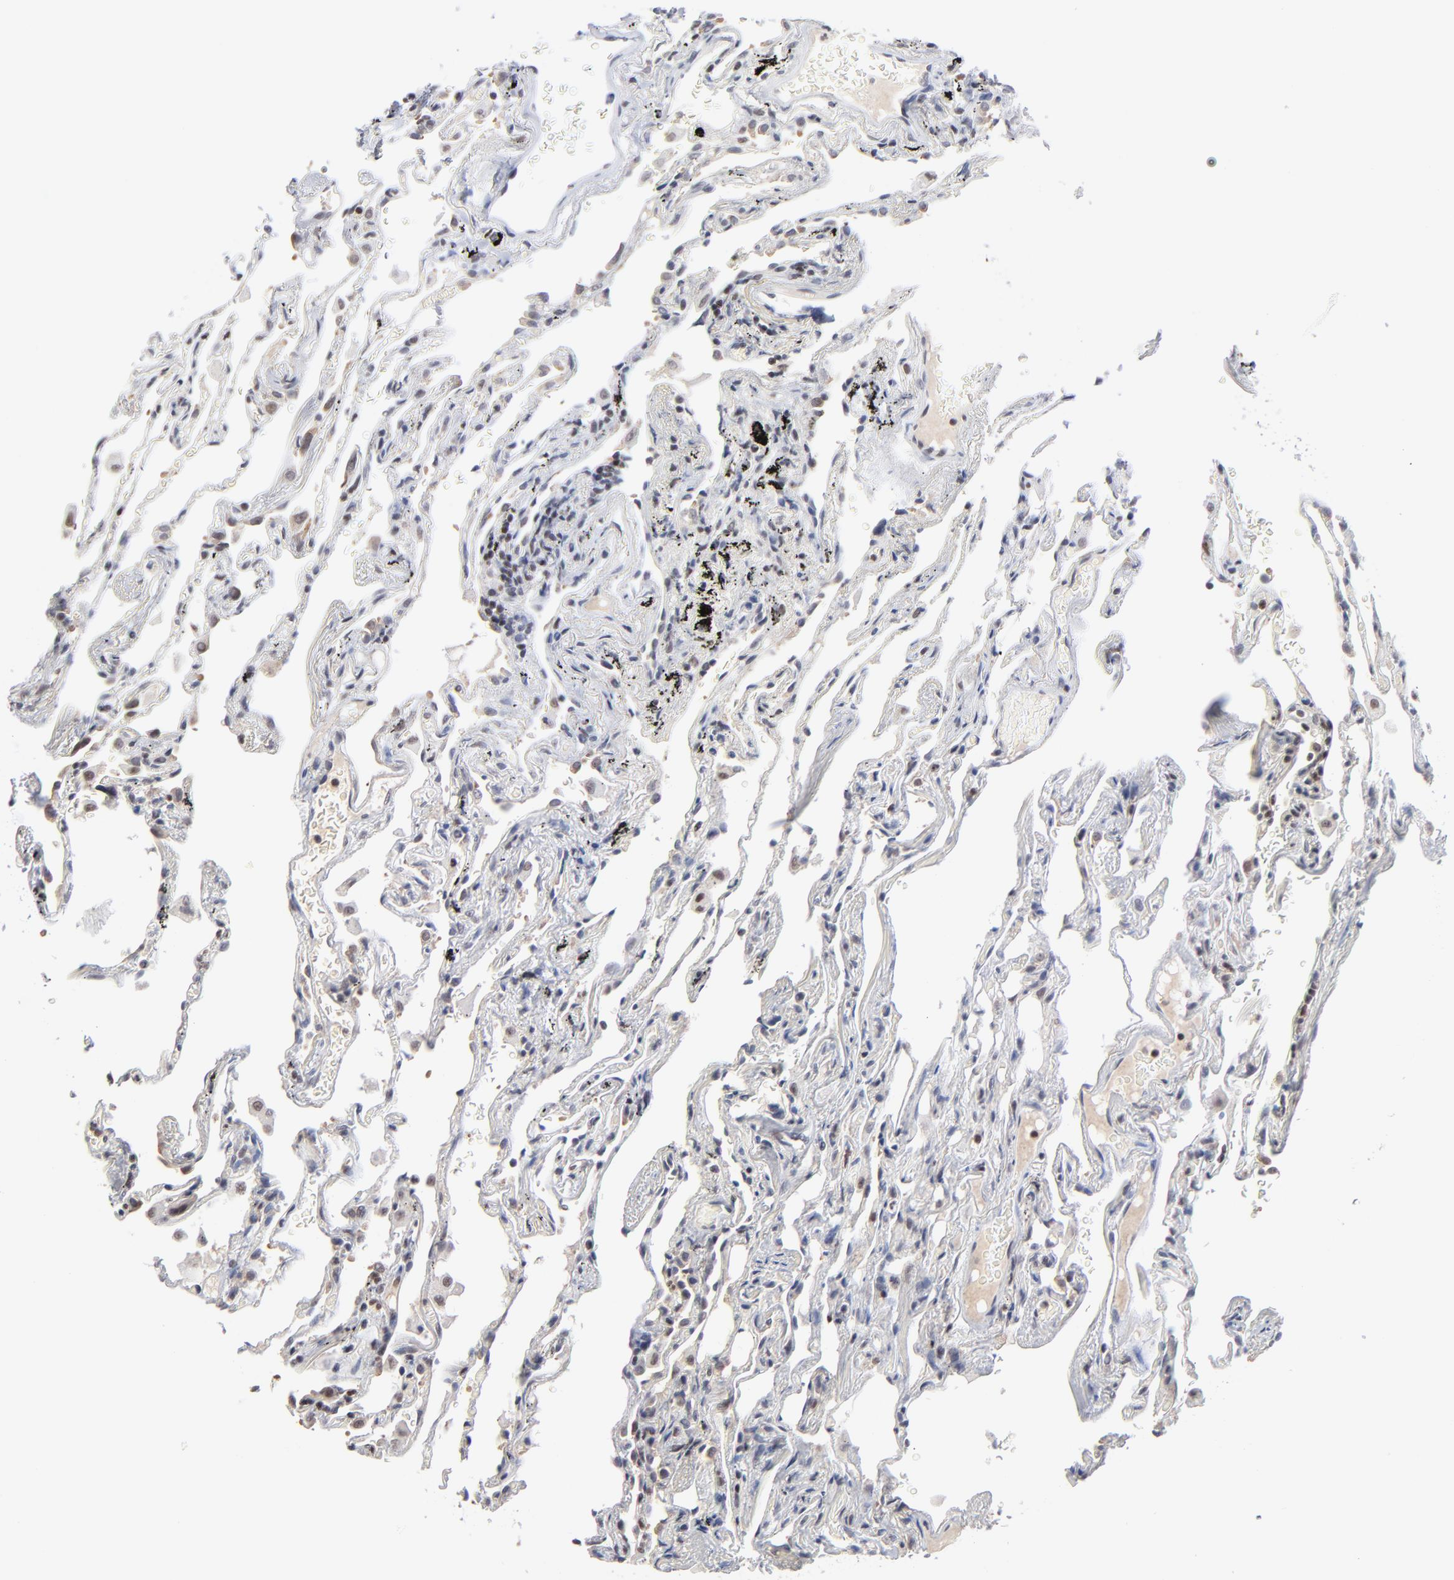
{"staining": {"intensity": "negative", "quantity": "none", "location": "none"}, "tissue": "lung", "cell_type": "Alveolar cells", "image_type": "normal", "snomed": [{"axis": "morphology", "description": "Normal tissue, NOS"}, {"axis": "morphology", "description": "Inflammation, NOS"}, {"axis": "topography", "description": "Lung"}], "caption": "DAB (3,3'-diaminobenzidine) immunohistochemical staining of benign human lung reveals no significant positivity in alveolar cells.", "gene": "MAX", "patient": {"sex": "male", "age": 69}}